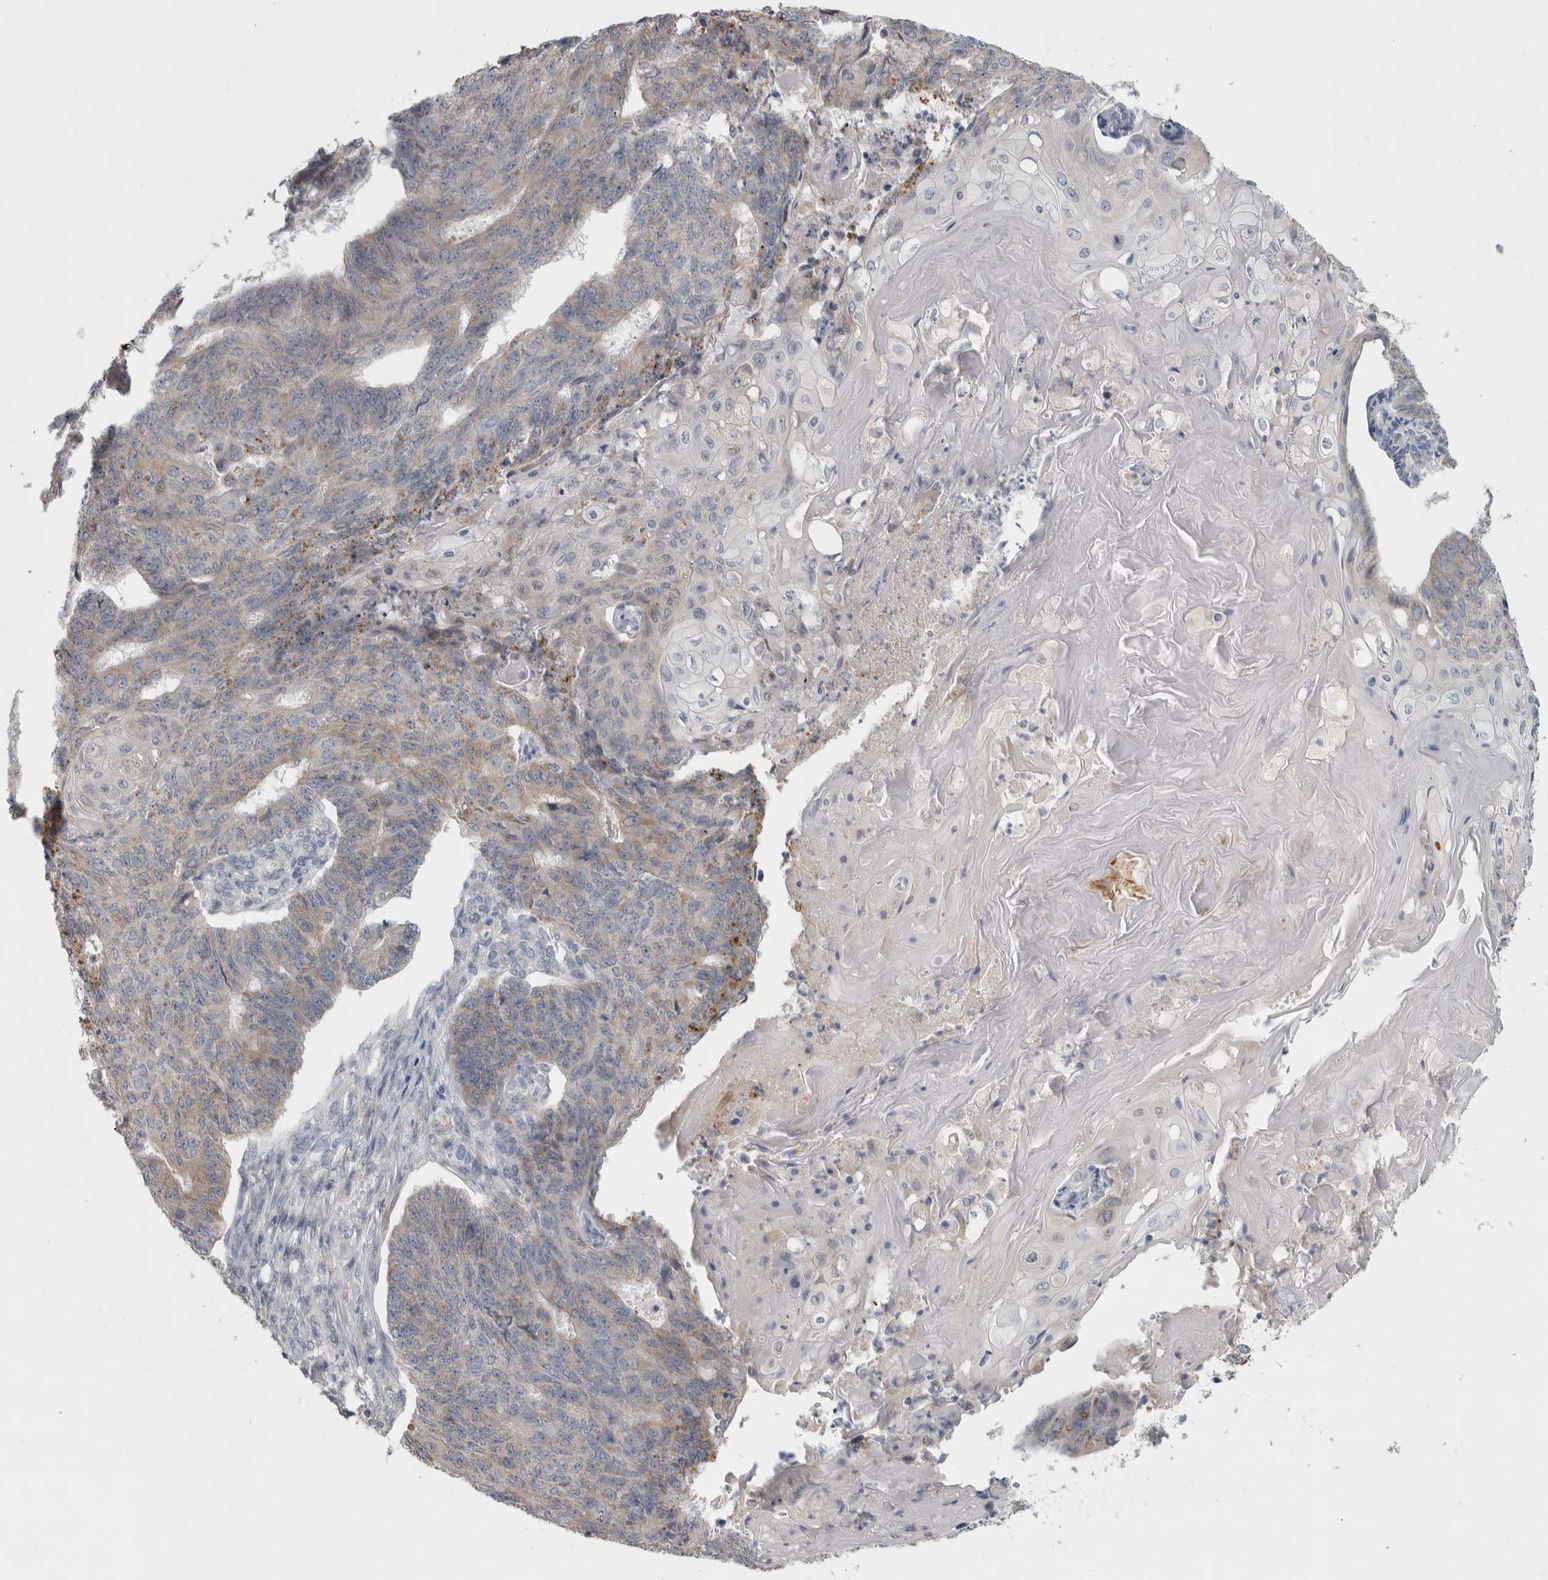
{"staining": {"intensity": "weak", "quantity": "25%-75%", "location": "cytoplasmic/membranous"}, "tissue": "endometrial cancer", "cell_type": "Tumor cells", "image_type": "cancer", "snomed": [{"axis": "morphology", "description": "Adenocarcinoma, NOS"}, {"axis": "topography", "description": "Endometrium"}], "caption": "Human endometrial cancer stained for a protein (brown) demonstrates weak cytoplasmic/membranous positive expression in approximately 25%-75% of tumor cells.", "gene": "SIGMAR1", "patient": {"sex": "female", "age": 32}}